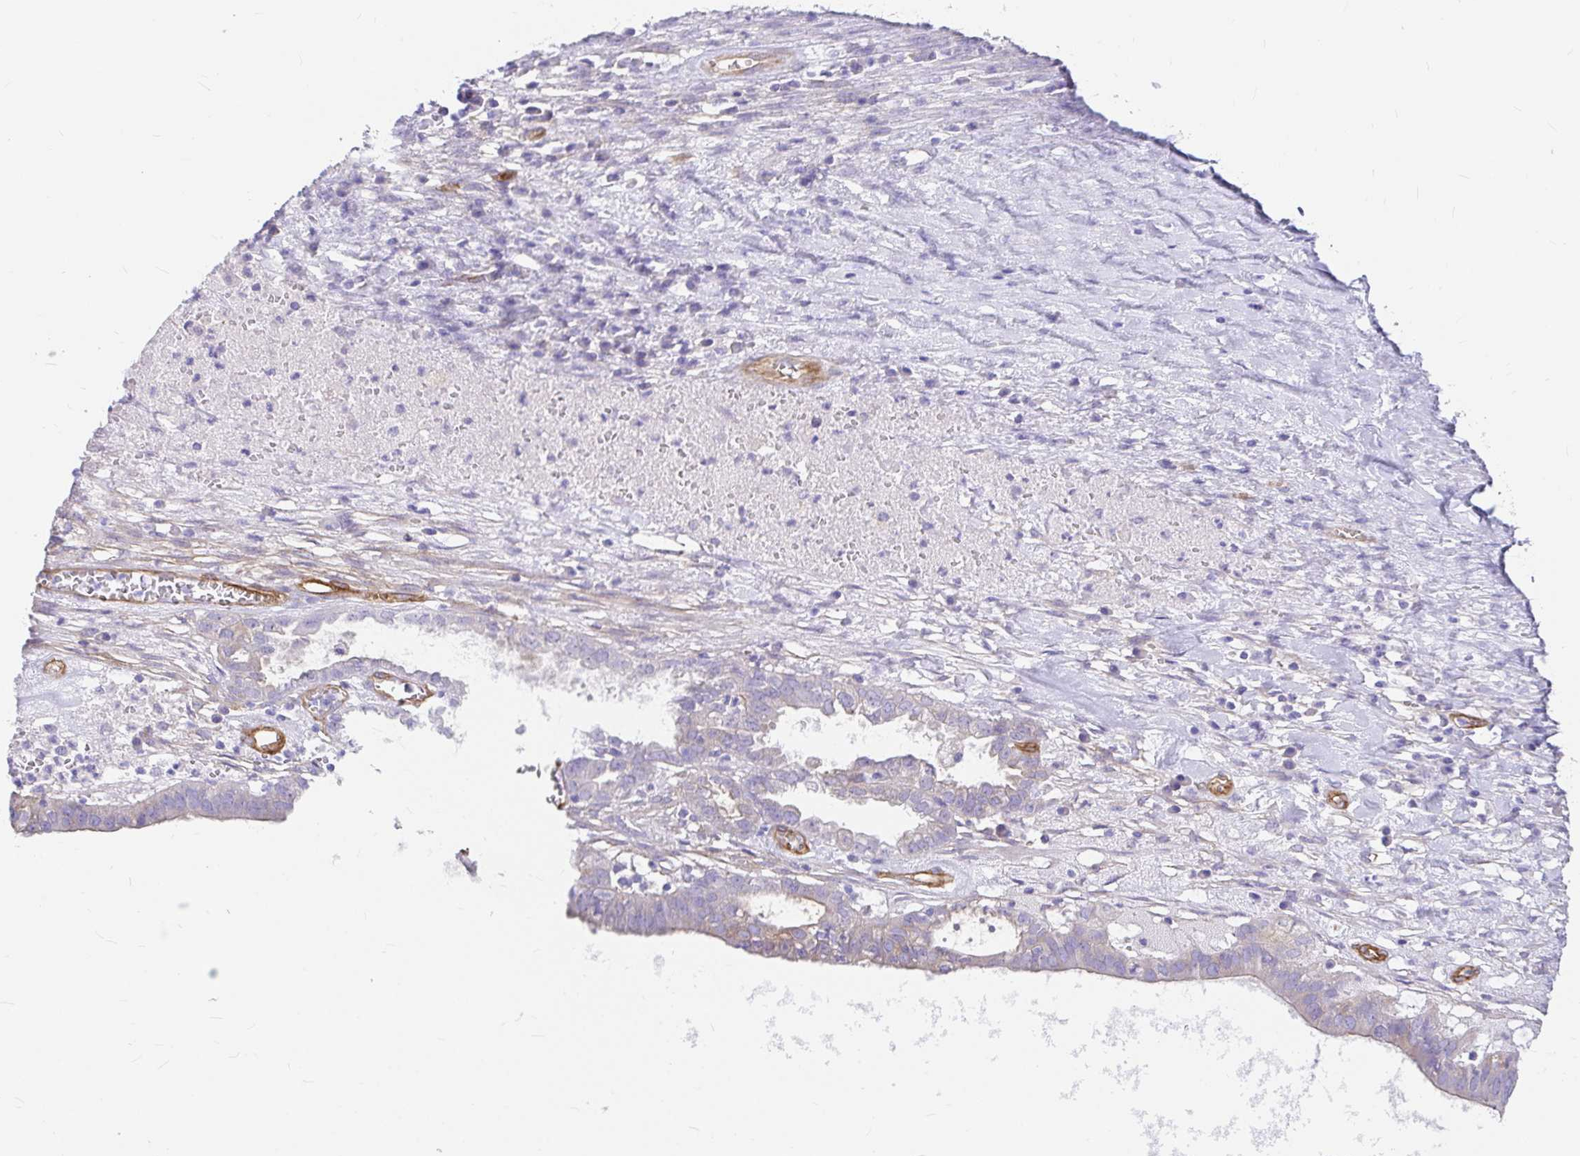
{"staining": {"intensity": "weak", "quantity": "<25%", "location": "cytoplasmic/membranous"}, "tissue": "ovarian cancer", "cell_type": "Tumor cells", "image_type": "cancer", "snomed": [{"axis": "morphology", "description": "Carcinoma, endometroid"}, {"axis": "topography", "description": "Ovary"}], "caption": "Tumor cells are negative for protein expression in human ovarian endometroid carcinoma.", "gene": "MYO1B", "patient": {"sex": "female", "age": 64}}